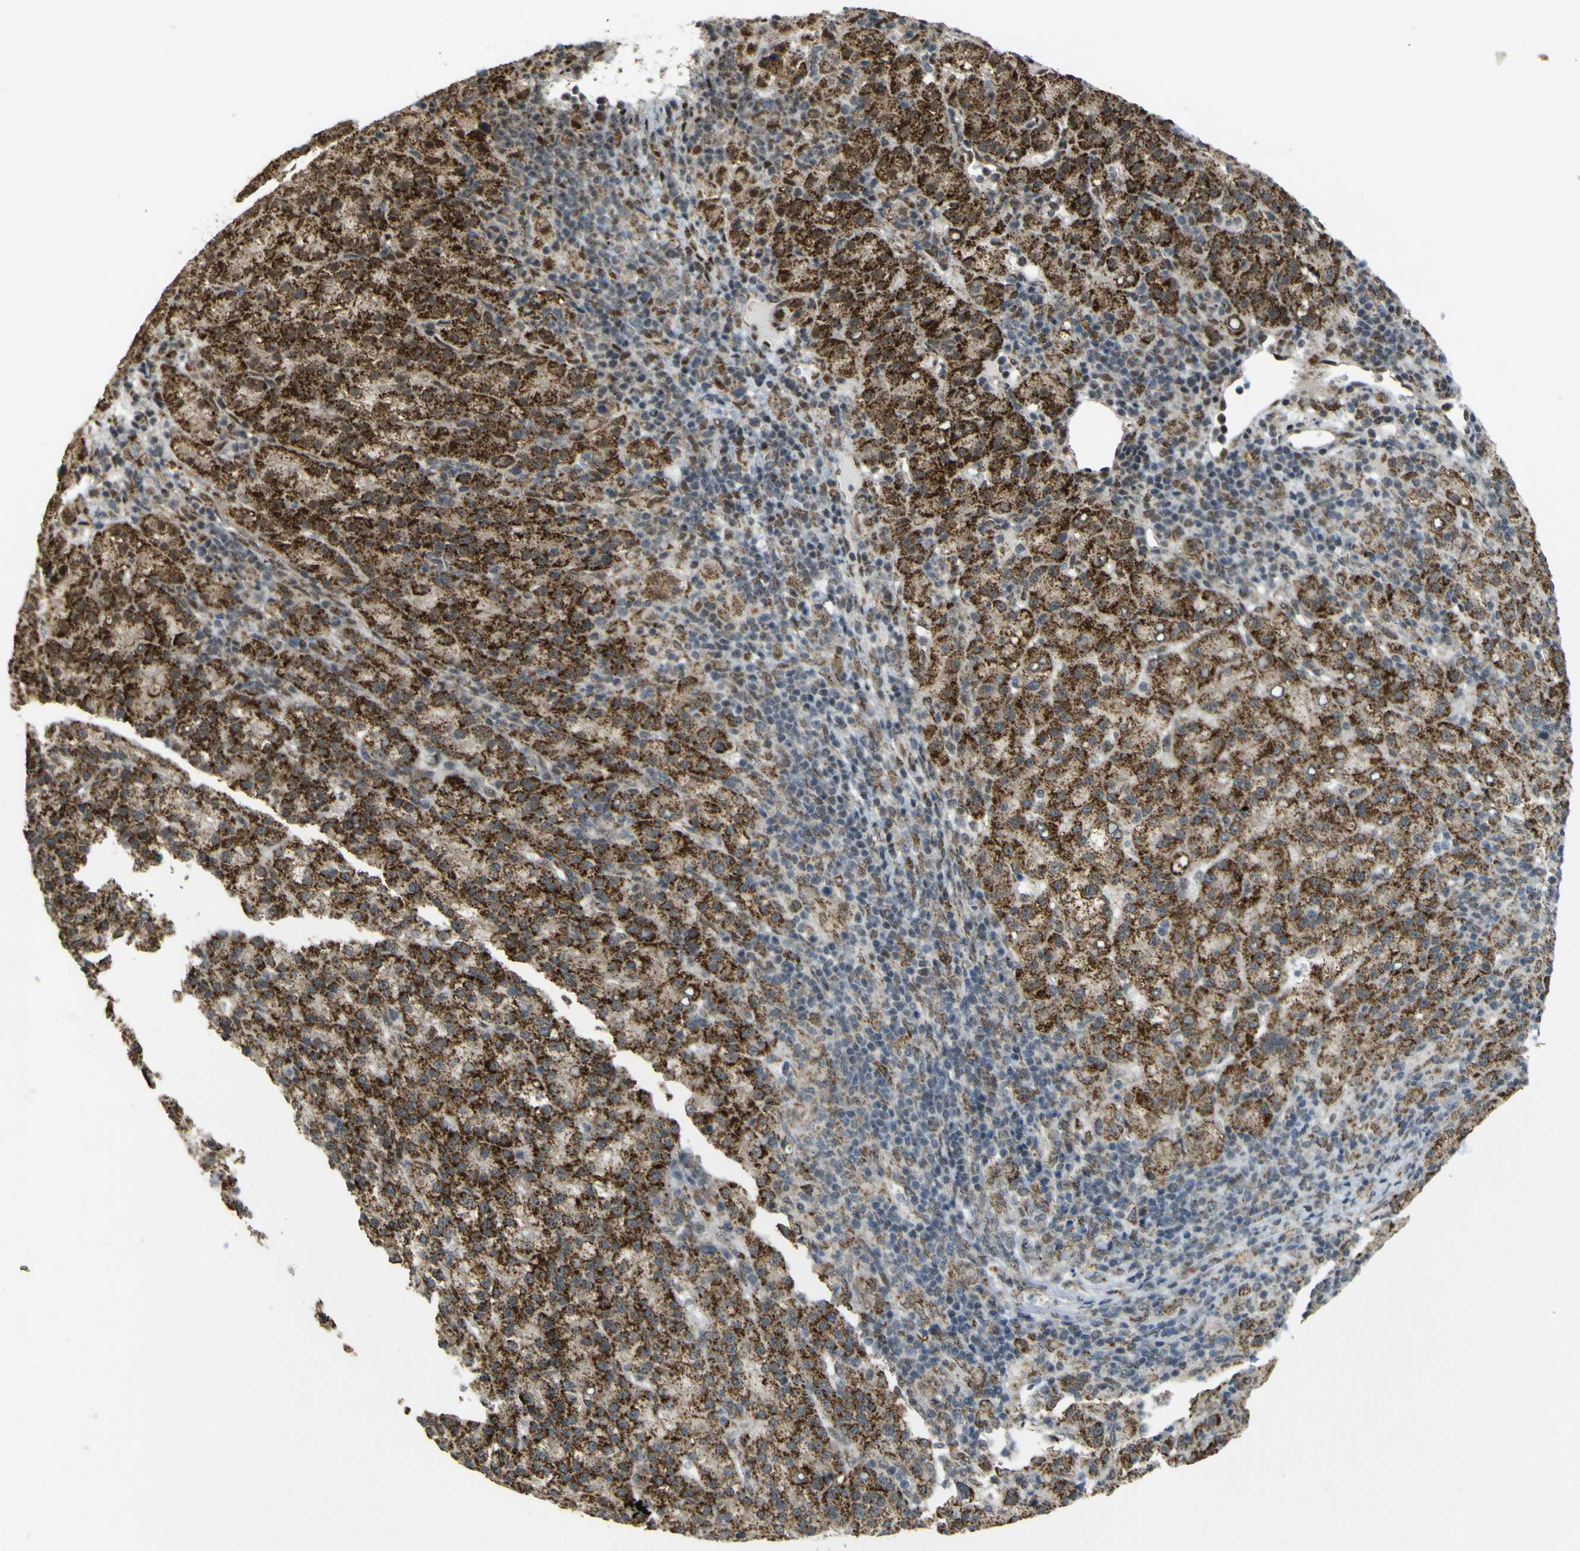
{"staining": {"intensity": "strong", "quantity": ">75%", "location": "cytoplasmic/membranous"}, "tissue": "liver cancer", "cell_type": "Tumor cells", "image_type": "cancer", "snomed": [{"axis": "morphology", "description": "Carcinoma, Hepatocellular, NOS"}, {"axis": "topography", "description": "Liver"}], "caption": "A micrograph showing strong cytoplasmic/membranous positivity in about >75% of tumor cells in liver cancer (hepatocellular carcinoma), as visualized by brown immunohistochemical staining.", "gene": "ACBD5", "patient": {"sex": "female", "age": 58}}